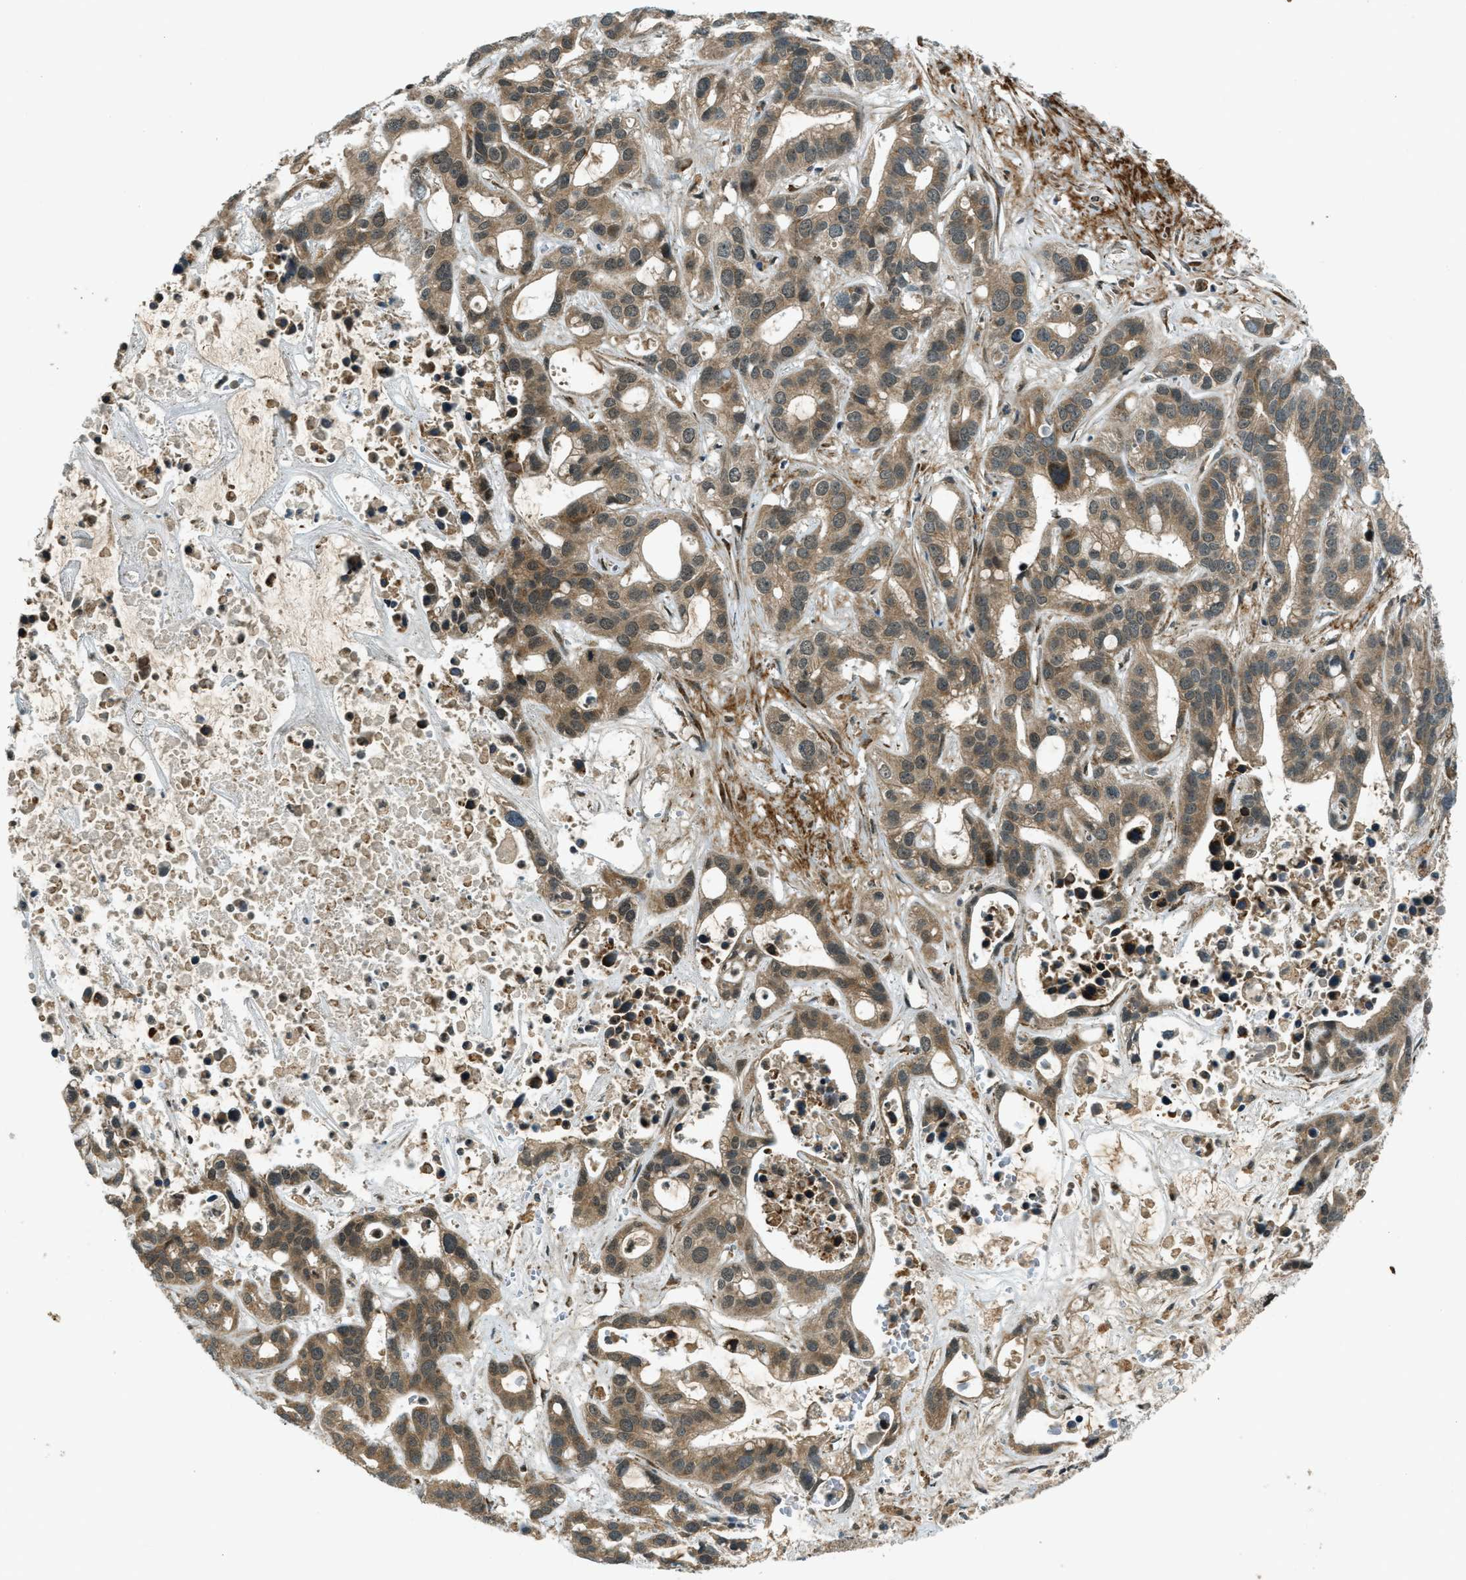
{"staining": {"intensity": "moderate", "quantity": ">75%", "location": "cytoplasmic/membranous"}, "tissue": "liver cancer", "cell_type": "Tumor cells", "image_type": "cancer", "snomed": [{"axis": "morphology", "description": "Cholangiocarcinoma"}, {"axis": "topography", "description": "Liver"}], "caption": "High-magnification brightfield microscopy of liver cancer stained with DAB (3,3'-diaminobenzidine) (brown) and counterstained with hematoxylin (blue). tumor cells exhibit moderate cytoplasmic/membranous expression is identified in approximately>75% of cells. Nuclei are stained in blue.", "gene": "EIF2AK3", "patient": {"sex": "female", "age": 65}}